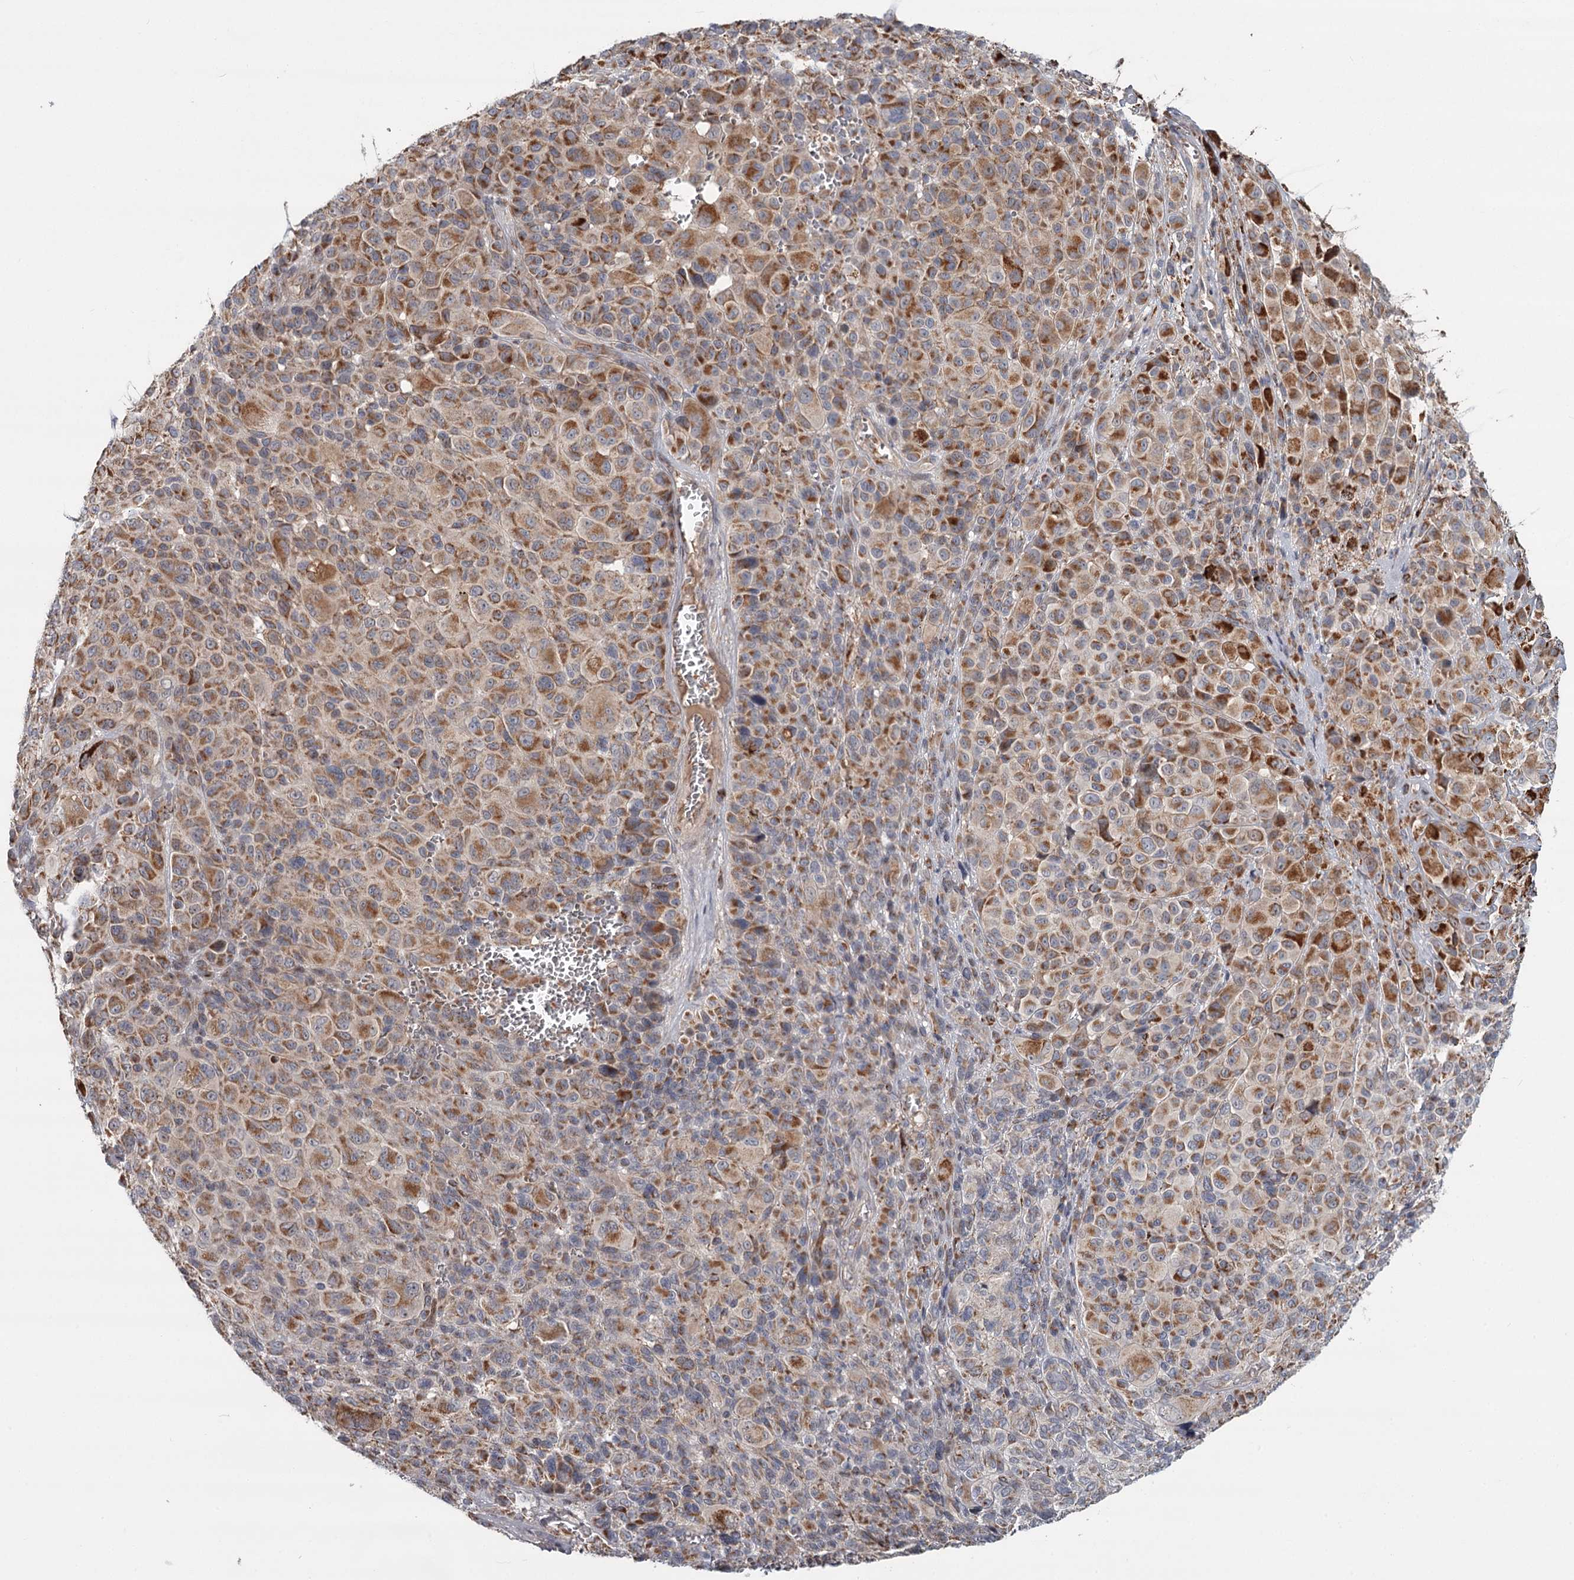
{"staining": {"intensity": "moderate", "quantity": ">75%", "location": "cytoplasmic/membranous"}, "tissue": "melanoma", "cell_type": "Tumor cells", "image_type": "cancer", "snomed": [{"axis": "morphology", "description": "Malignant melanoma, NOS"}, {"axis": "topography", "description": "Skin of trunk"}], "caption": "About >75% of tumor cells in melanoma exhibit moderate cytoplasmic/membranous protein expression as visualized by brown immunohistochemical staining.", "gene": "CDC123", "patient": {"sex": "male", "age": 71}}